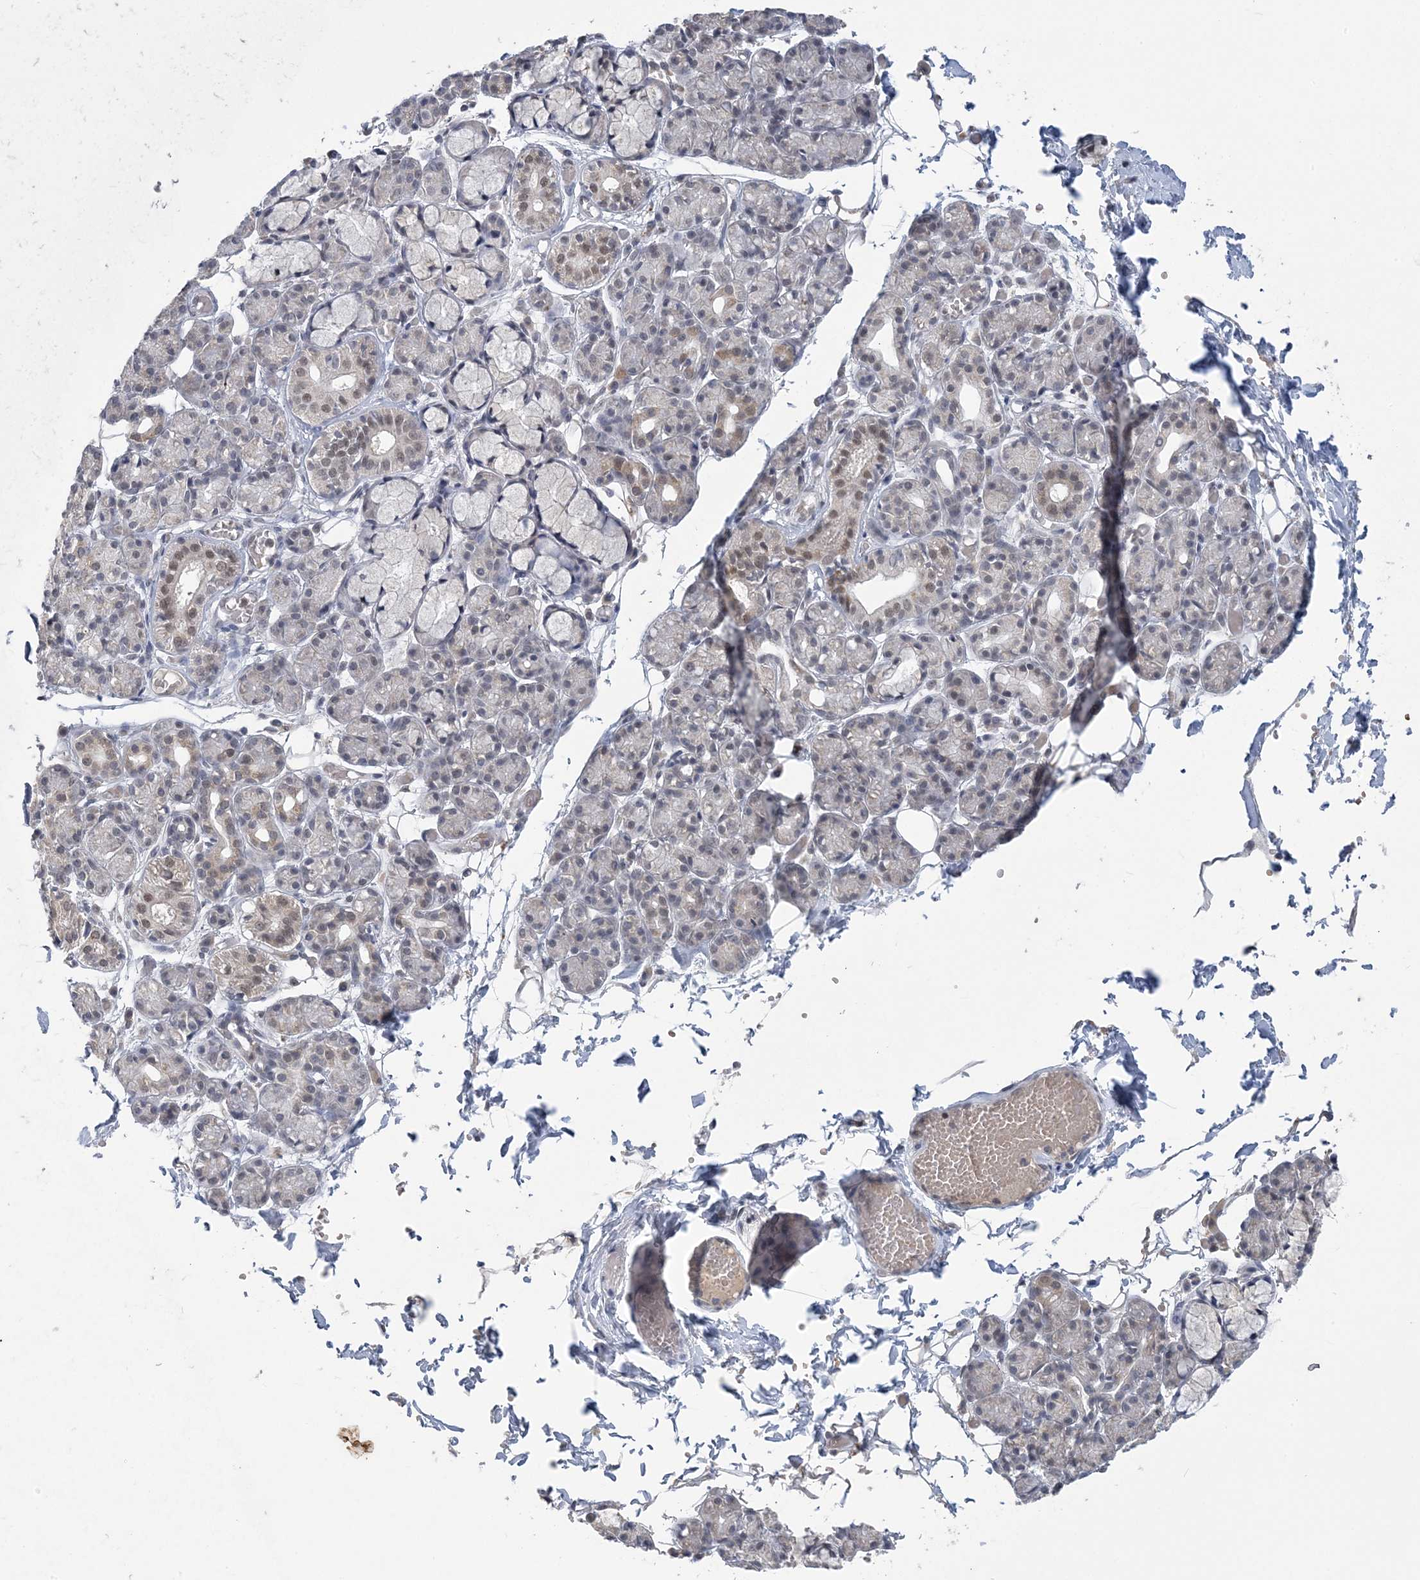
{"staining": {"intensity": "moderate", "quantity": "<25%", "location": "nuclear"}, "tissue": "salivary gland", "cell_type": "Glandular cells", "image_type": "normal", "snomed": [{"axis": "morphology", "description": "Normal tissue, NOS"}, {"axis": "topography", "description": "Salivary gland"}], "caption": "Immunohistochemistry (DAB) staining of normal human salivary gland shows moderate nuclear protein expression in about <25% of glandular cells.", "gene": "ZBTB7A", "patient": {"sex": "male", "age": 63}}